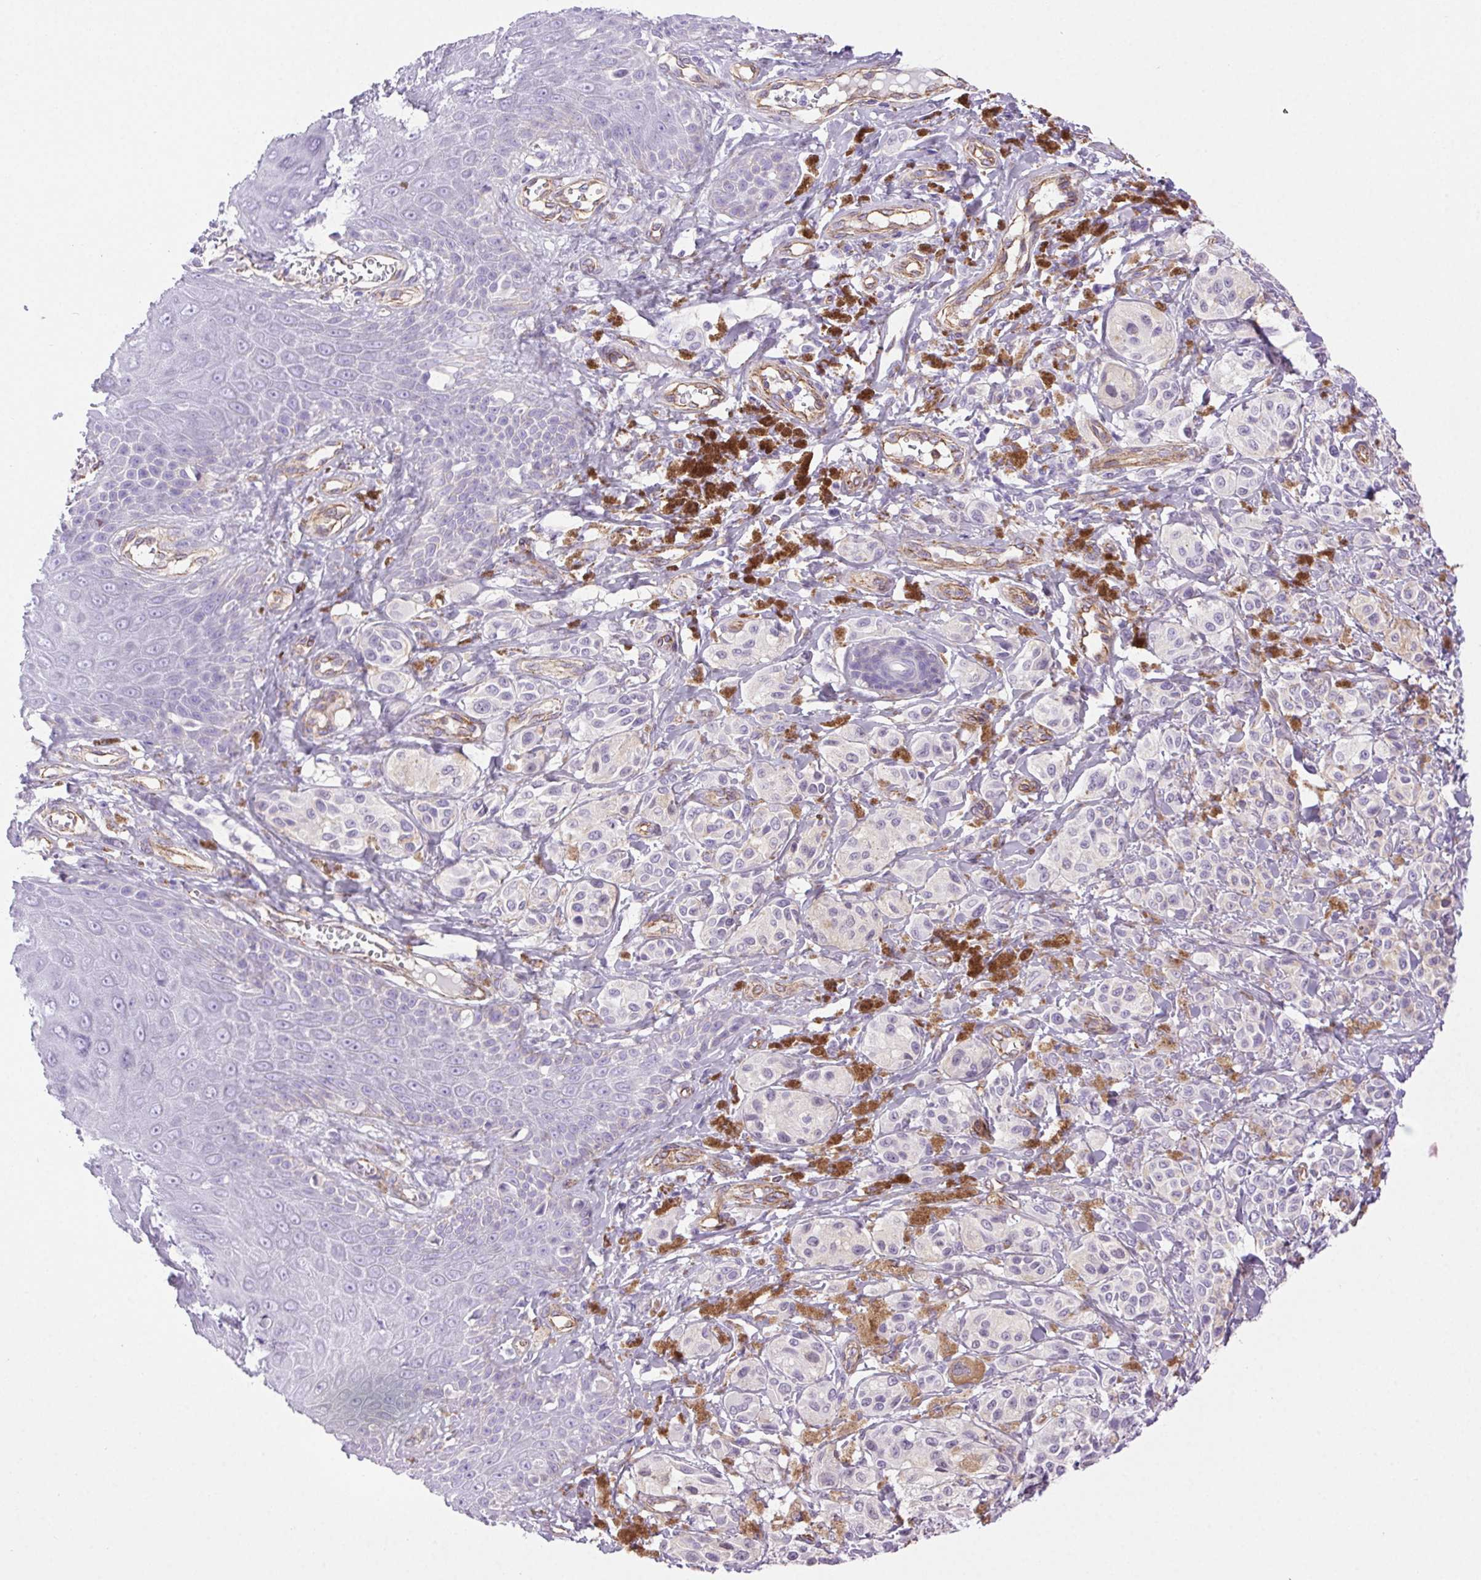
{"staining": {"intensity": "negative", "quantity": "none", "location": "none"}, "tissue": "melanoma", "cell_type": "Tumor cells", "image_type": "cancer", "snomed": [{"axis": "morphology", "description": "Malignant melanoma, NOS"}, {"axis": "topography", "description": "Skin"}], "caption": "This is an immunohistochemistry photomicrograph of melanoma. There is no expression in tumor cells.", "gene": "SHCBP1L", "patient": {"sex": "female", "age": 80}}